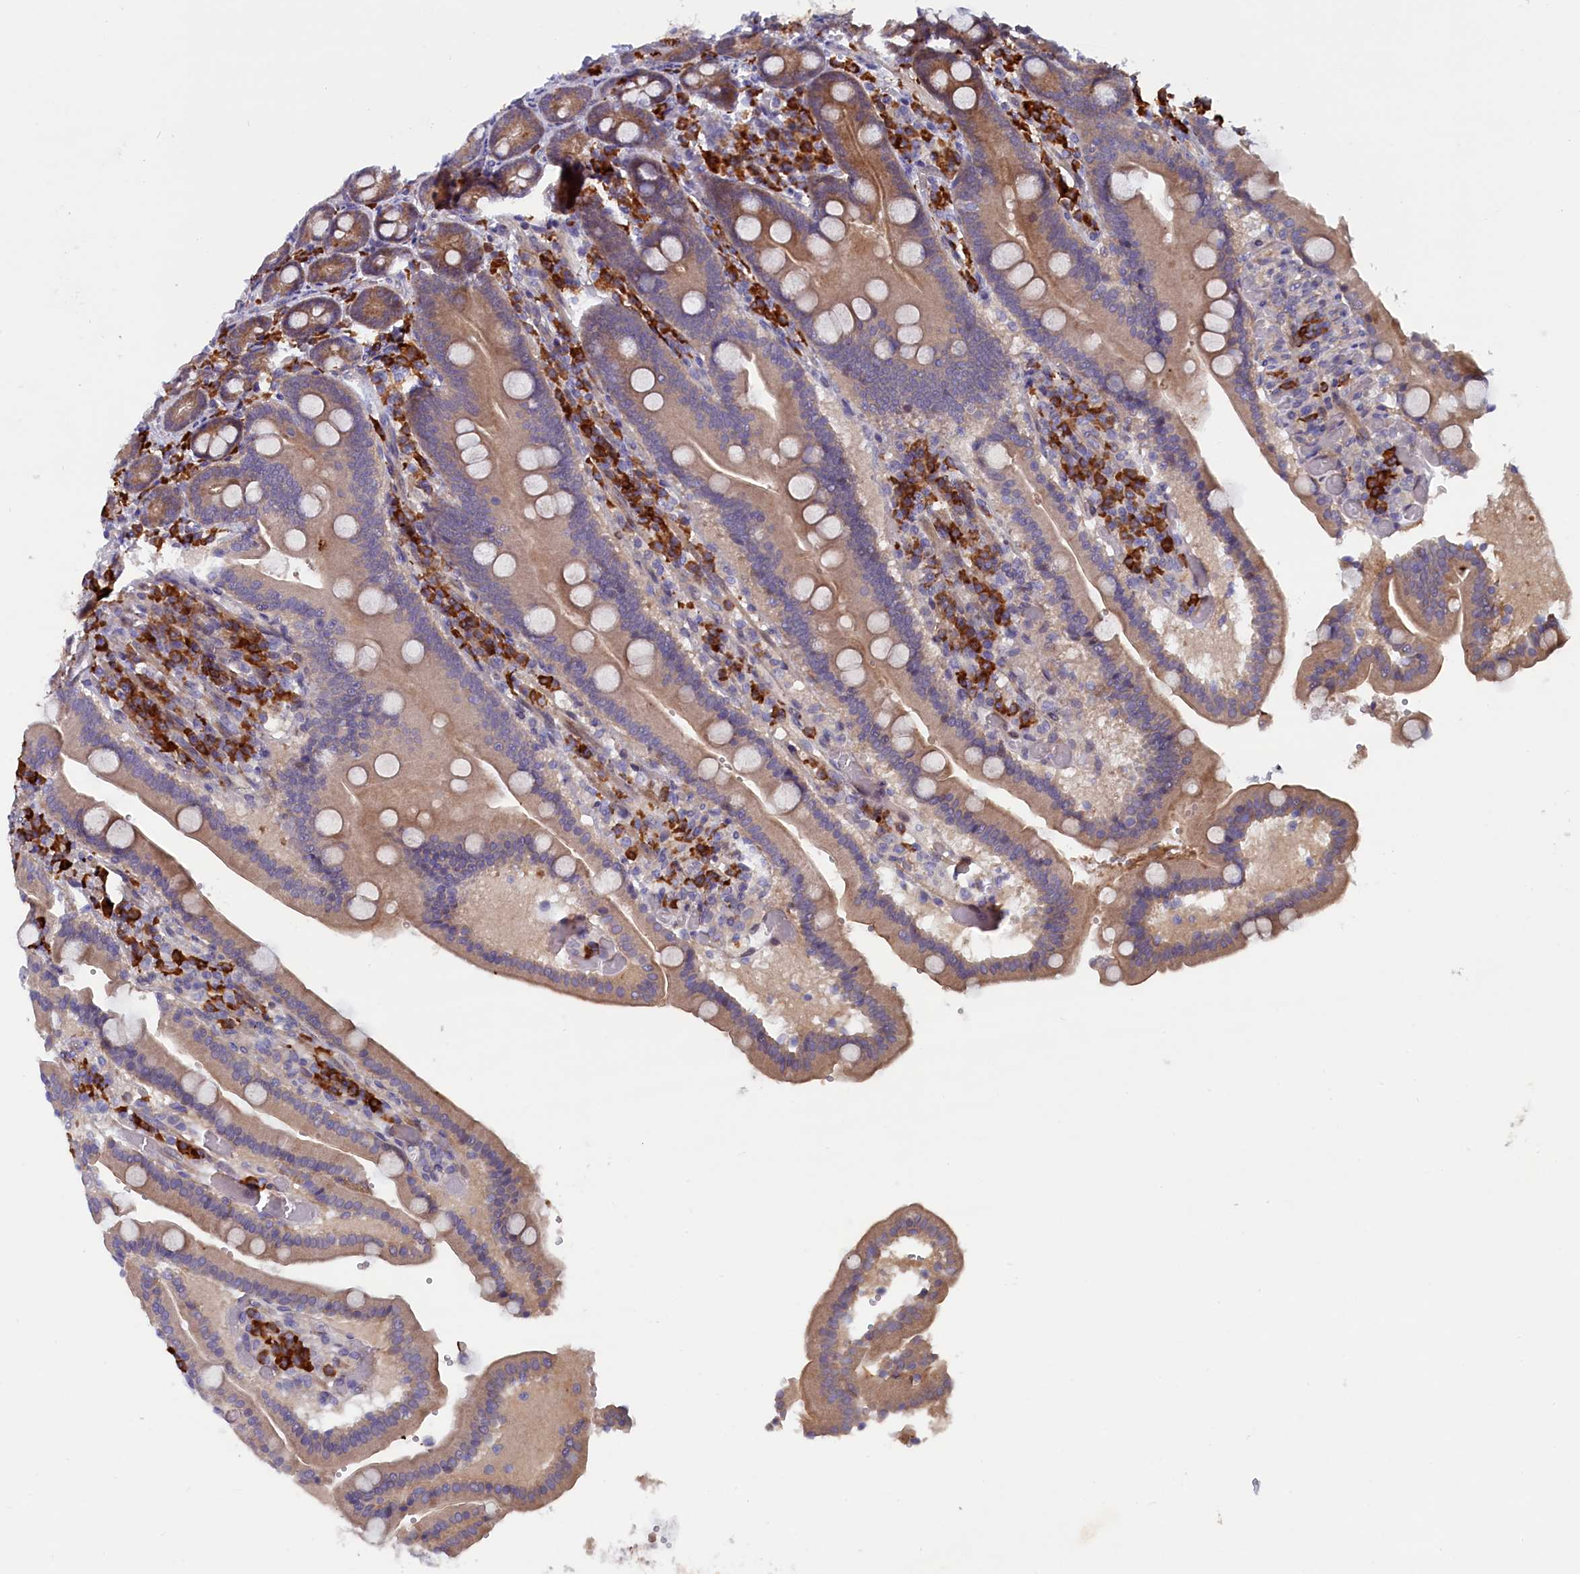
{"staining": {"intensity": "moderate", "quantity": "<25%", "location": "cytoplasmic/membranous"}, "tissue": "duodenum", "cell_type": "Glandular cells", "image_type": "normal", "snomed": [{"axis": "morphology", "description": "Normal tissue, NOS"}, {"axis": "topography", "description": "Duodenum"}], "caption": "DAB (3,3'-diaminobenzidine) immunohistochemical staining of benign duodenum demonstrates moderate cytoplasmic/membranous protein staining in about <25% of glandular cells. (DAB = brown stain, brightfield microscopy at high magnification).", "gene": "JPT2", "patient": {"sex": "female", "age": 62}}